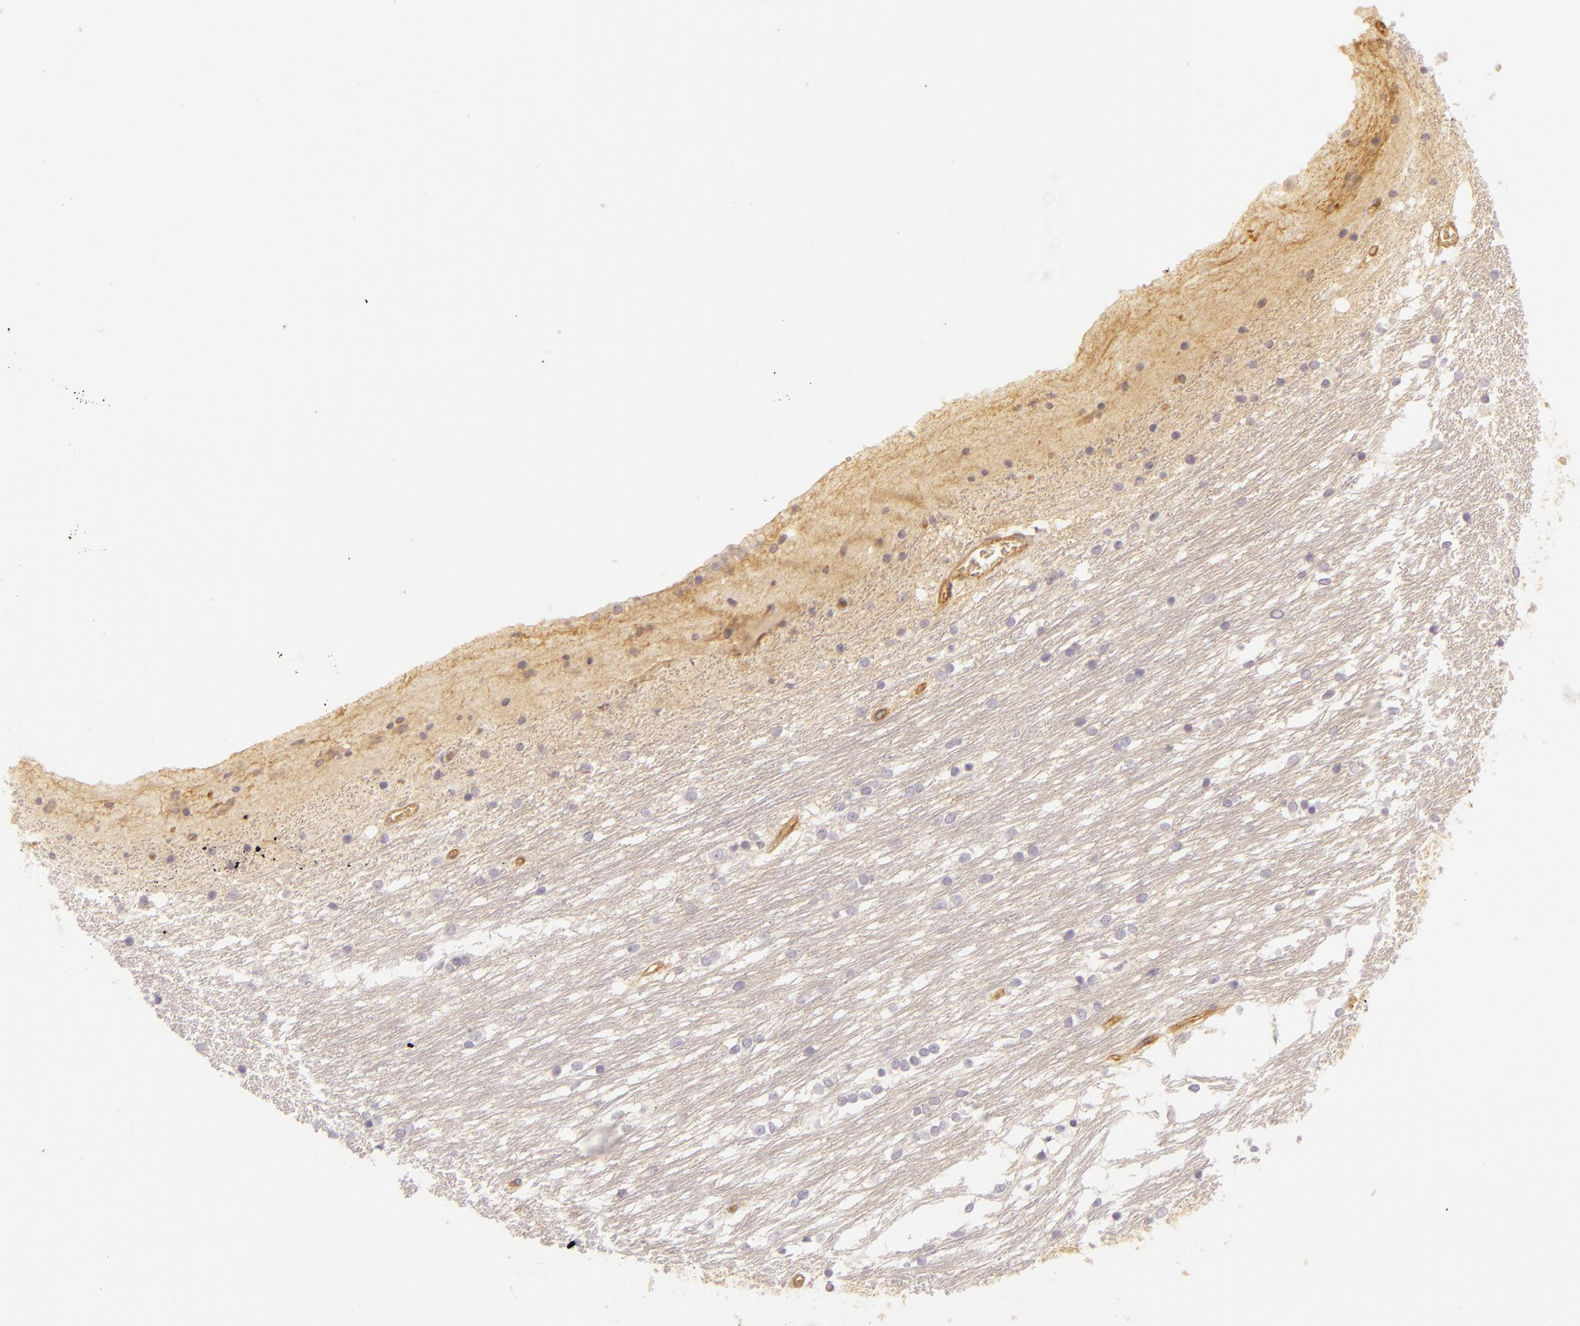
{"staining": {"intensity": "negative", "quantity": "none", "location": "none"}, "tissue": "caudate", "cell_type": "Glial cells", "image_type": "normal", "snomed": [{"axis": "morphology", "description": "Normal tissue, NOS"}, {"axis": "topography", "description": "Lateral ventricle wall"}], "caption": "Micrograph shows no significant protein positivity in glial cells of unremarkable caudate.", "gene": "CD59", "patient": {"sex": "female", "age": 19}}